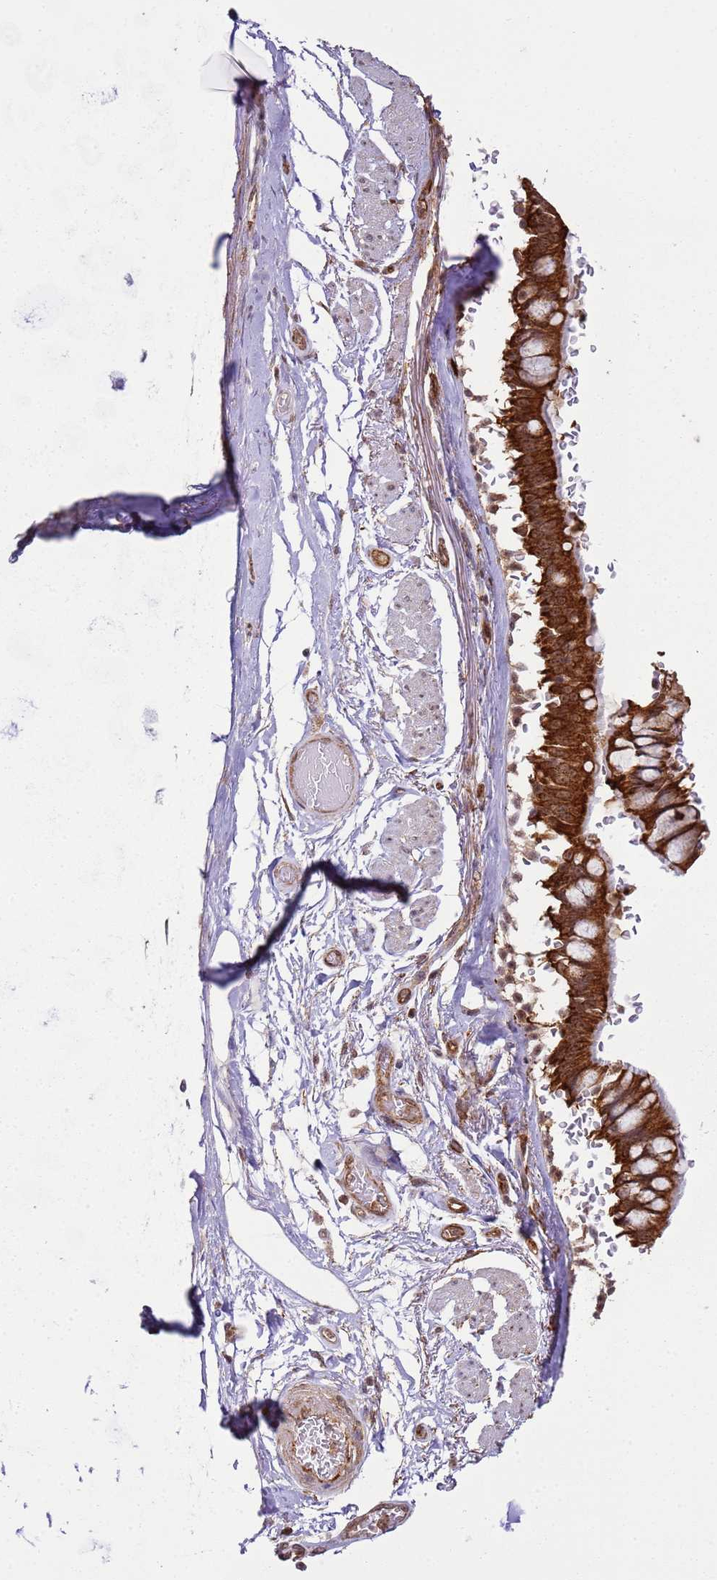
{"staining": {"intensity": "strong", "quantity": ">75%", "location": "cytoplasmic/membranous"}, "tissue": "bronchus", "cell_type": "Respiratory epithelial cells", "image_type": "normal", "snomed": [{"axis": "morphology", "description": "Normal tissue, NOS"}, {"axis": "topography", "description": "Bronchus"}], "caption": "A high amount of strong cytoplasmic/membranous positivity is appreciated in approximately >75% of respiratory epithelial cells in benign bronchus. Using DAB (3,3'-diaminobenzidine) (brown) and hematoxylin (blue) stains, captured at high magnification using brightfield microscopy.", "gene": "GABRE", "patient": {"sex": "male", "age": 70}}